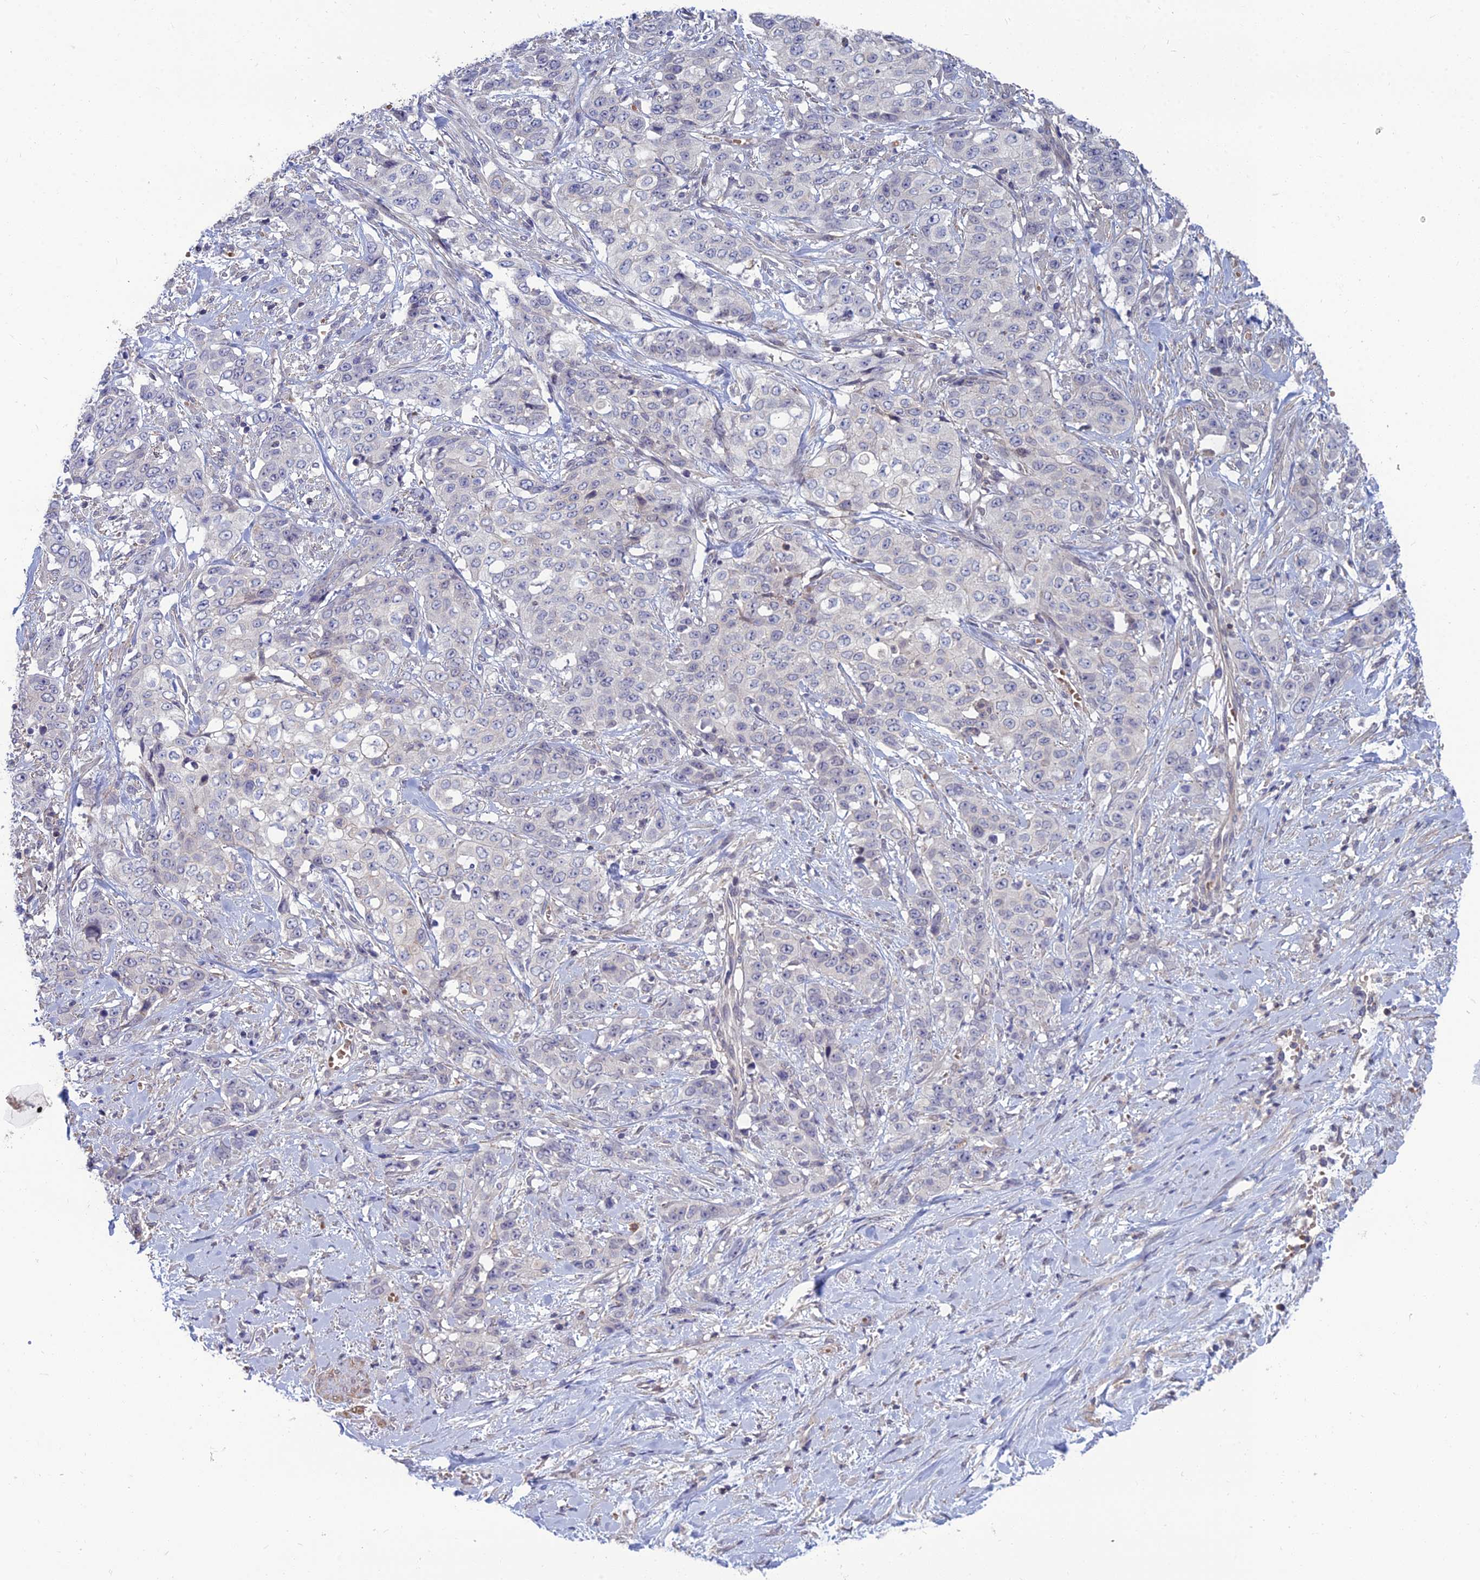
{"staining": {"intensity": "negative", "quantity": "none", "location": "none"}, "tissue": "stomach cancer", "cell_type": "Tumor cells", "image_type": "cancer", "snomed": [{"axis": "morphology", "description": "Adenocarcinoma, NOS"}, {"axis": "topography", "description": "Stomach, upper"}], "caption": "DAB (3,3'-diaminobenzidine) immunohistochemical staining of stomach adenocarcinoma displays no significant expression in tumor cells.", "gene": "OPA3", "patient": {"sex": "male", "age": 62}}